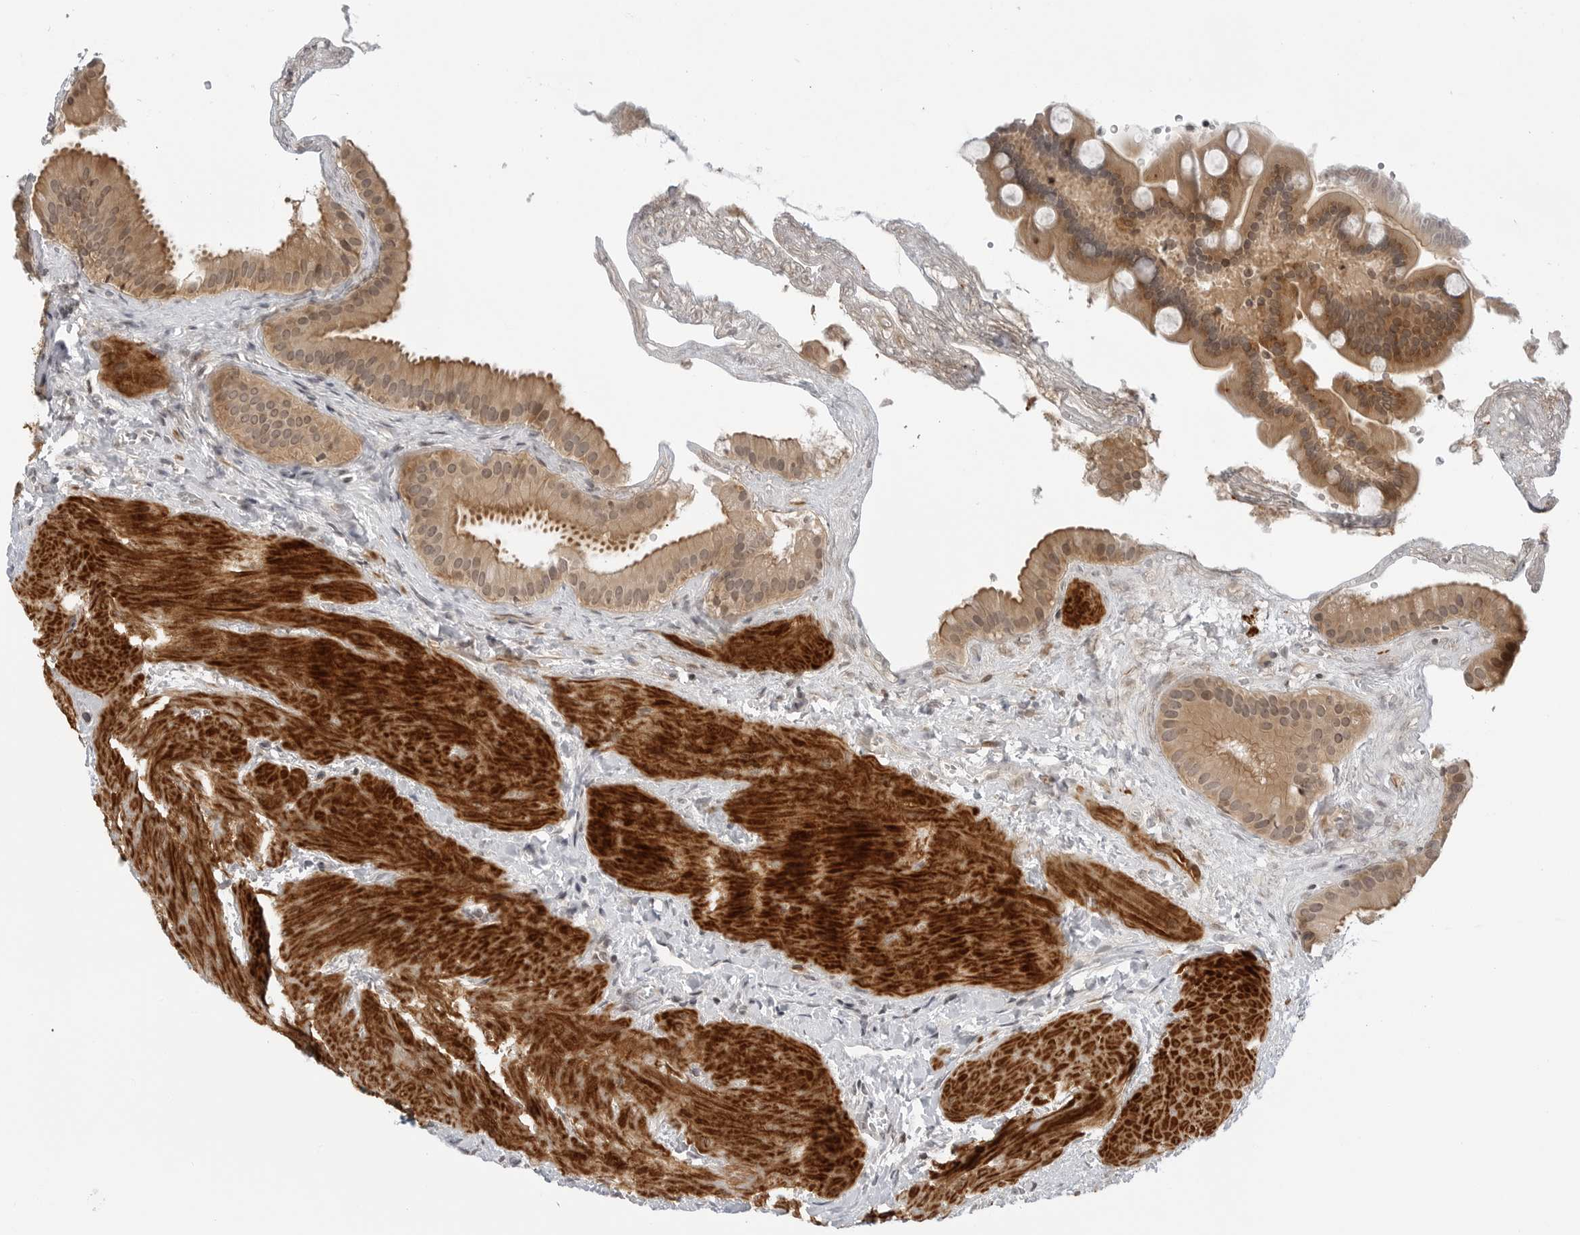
{"staining": {"intensity": "moderate", "quantity": ">75%", "location": "cytoplasmic/membranous,nuclear"}, "tissue": "gallbladder", "cell_type": "Glandular cells", "image_type": "normal", "snomed": [{"axis": "morphology", "description": "Normal tissue, NOS"}, {"axis": "topography", "description": "Gallbladder"}], "caption": "A high-resolution image shows immunohistochemistry staining of benign gallbladder, which demonstrates moderate cytoplasmic/membranous,nuclear expression in about >75% of glandular cells. The staining was performed using DAB (3,3'-diaminobenzidine) to visualize the protein expression in brown, while the nuclei were stained in blue with hematoxylin (Magnification: 20x).", "gene": "MAP2K5", "patient": {"sex": "male", "age": 55}}